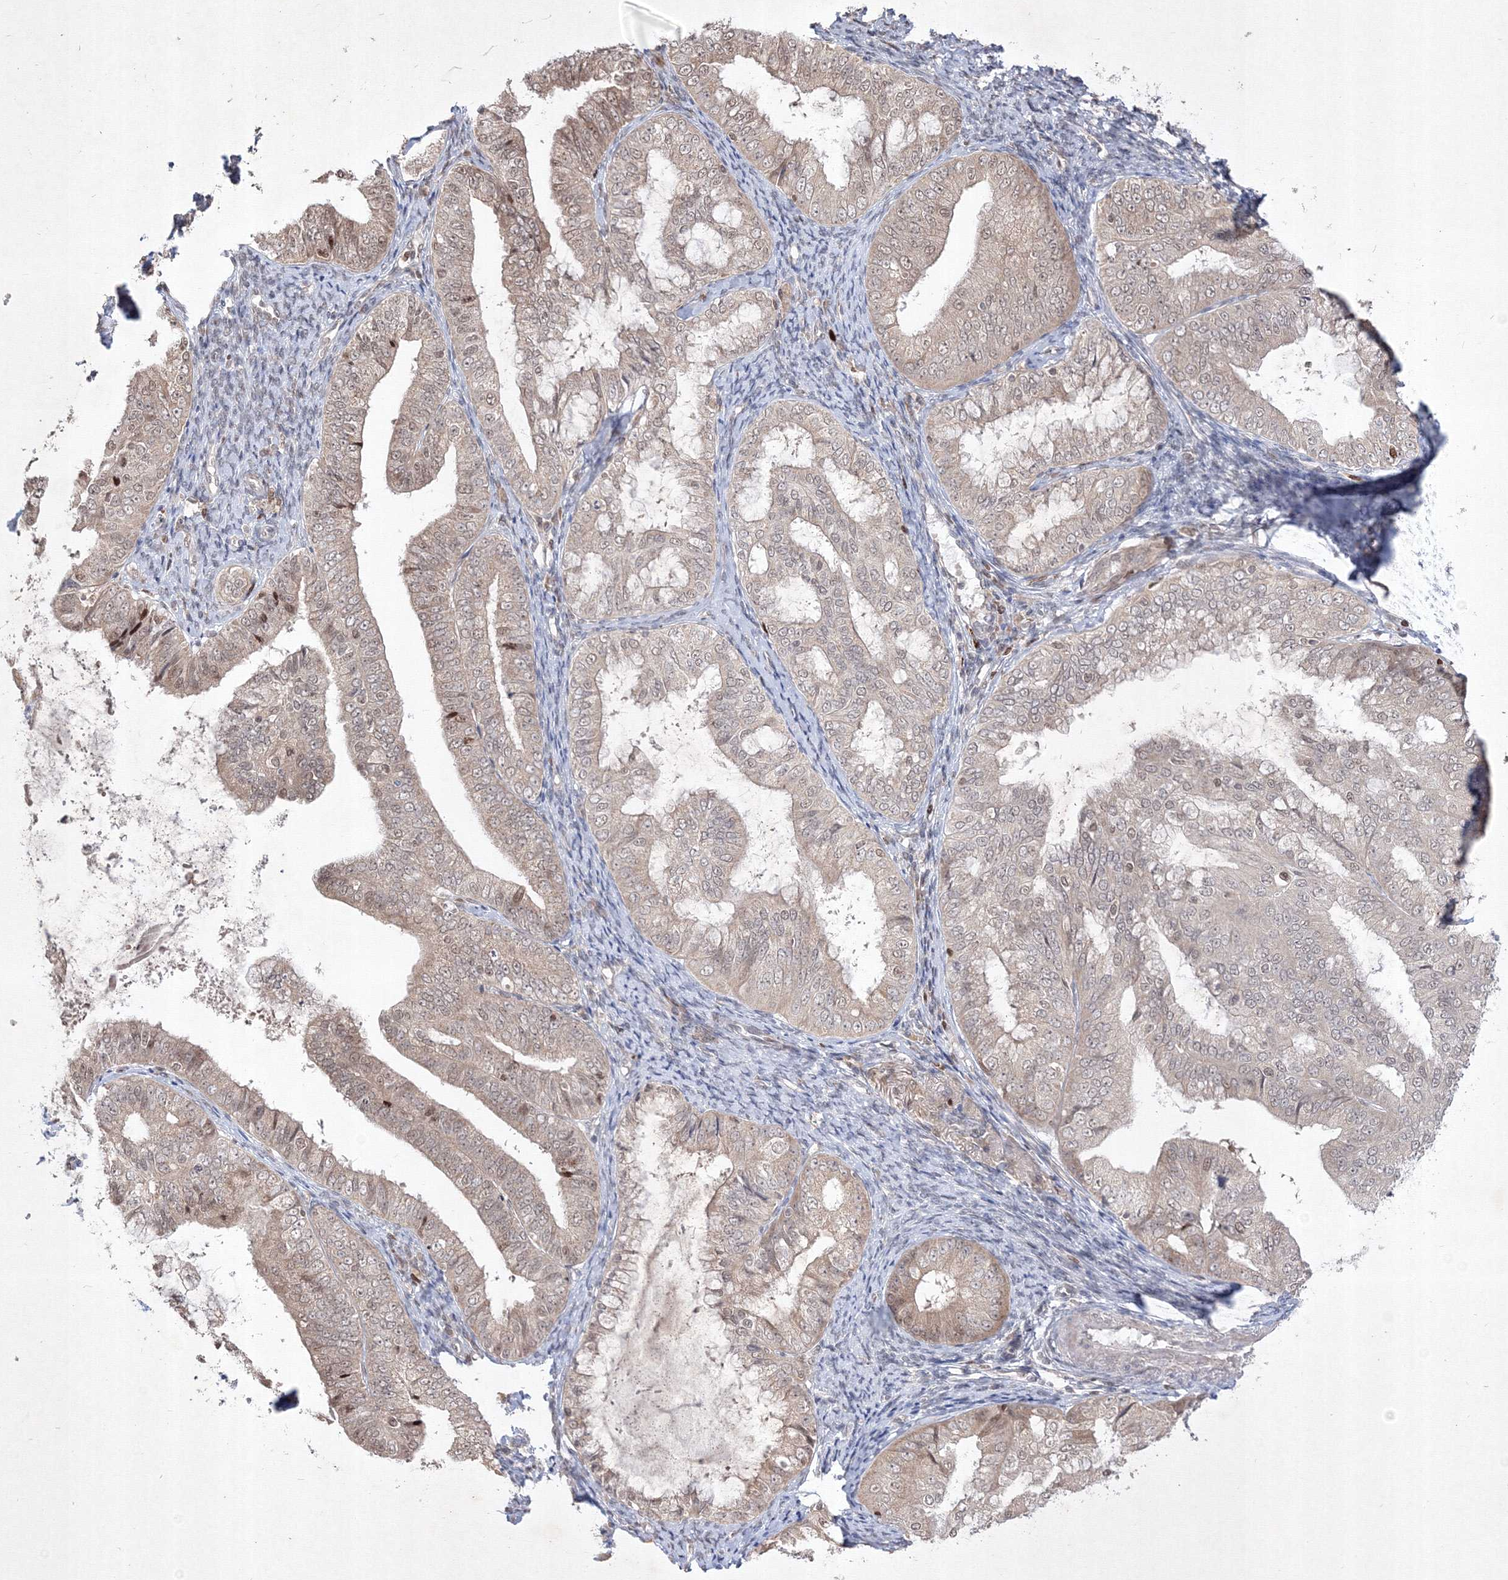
{"staining": {"intensity": "weak", "quantity": "<25%", "location": "cytoplasmic/membranous"}, "tissue": "endometrial cancer", "cell_type": "Tumor cells", "image_type": "cancer", "snomed": [{"axis": "morphology", "description": "Adenocarcinoma, NOS"}, {"axis": "topography", "description": "Endometrium"}], "caption": "Endometrial cancer (adenocarcinoma) was stained to show a protein in brown. There is no significant staining in tumor cells. Brightfield microscopy of immunohistochemistry stained with DAB (3,3'-diaminobenzidine) (brown) and hematoxylin (blue), captured at high magnification.", "gene": "TAB1", "patient": {"sex": "female", "age": 63}}